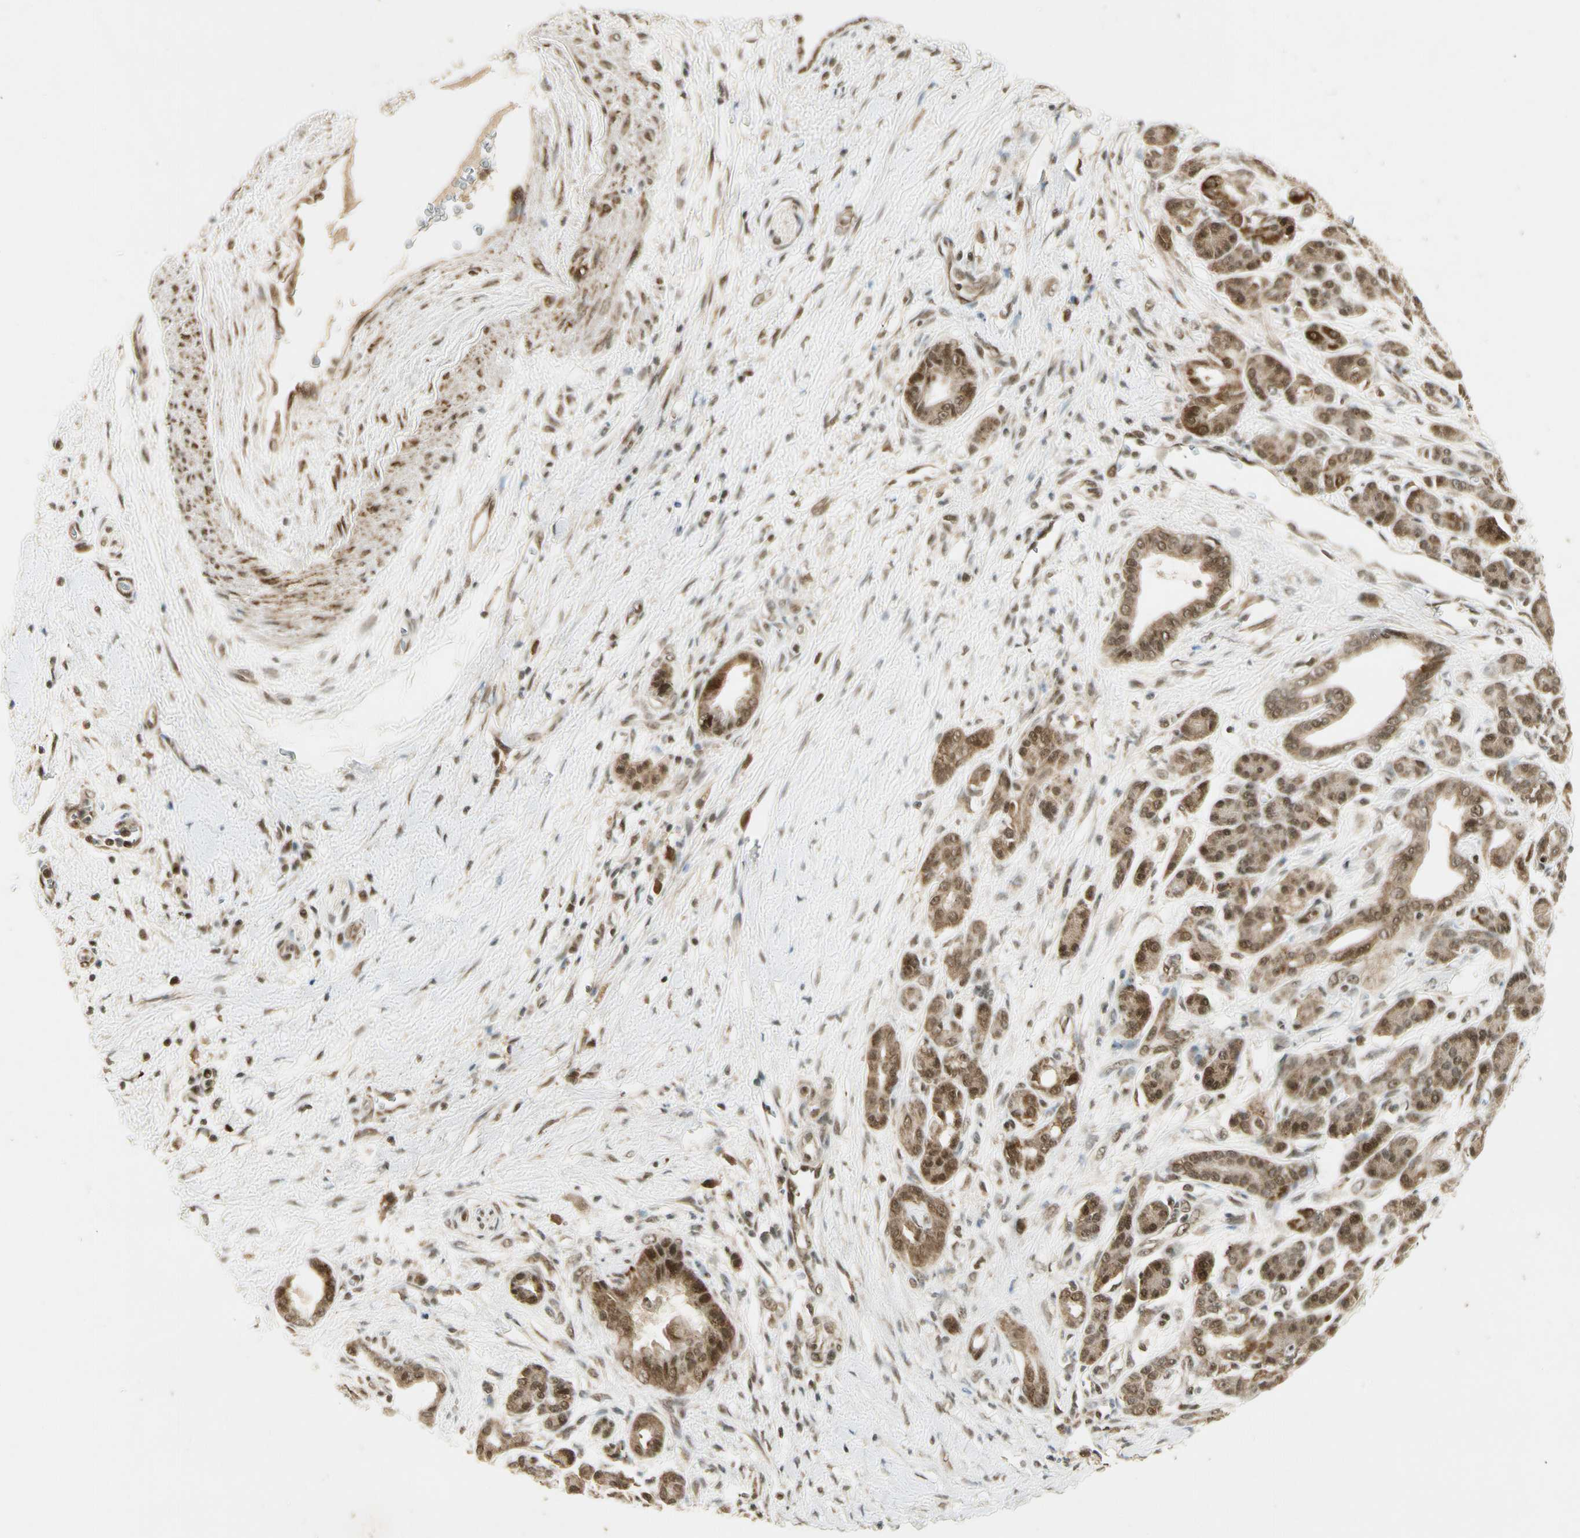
{"staining": {"intensity": "moderate", "quantity": "25%-75%", "location": "cytoplasmic/membranous,nuclear"}, "tissue": "pancreatic cancer", "cell_type": "Tumor cells", "image_type": "cancer", "snomed": [{"axis": "morphology", "description": "Adenocarcinoma, NOS"}, {"axis": "topography", "description": "Pancreas"}], "caption": "Human adenocarcinoma (pancreatic) stained for a protein (brown) demonstrates moderate cytoplasmic/membranous and nuclear positive expression in approximately 25%-75% of tumor cells.", "gene": "ZNF135", "patient": {"sex": "male", "age": 59}}